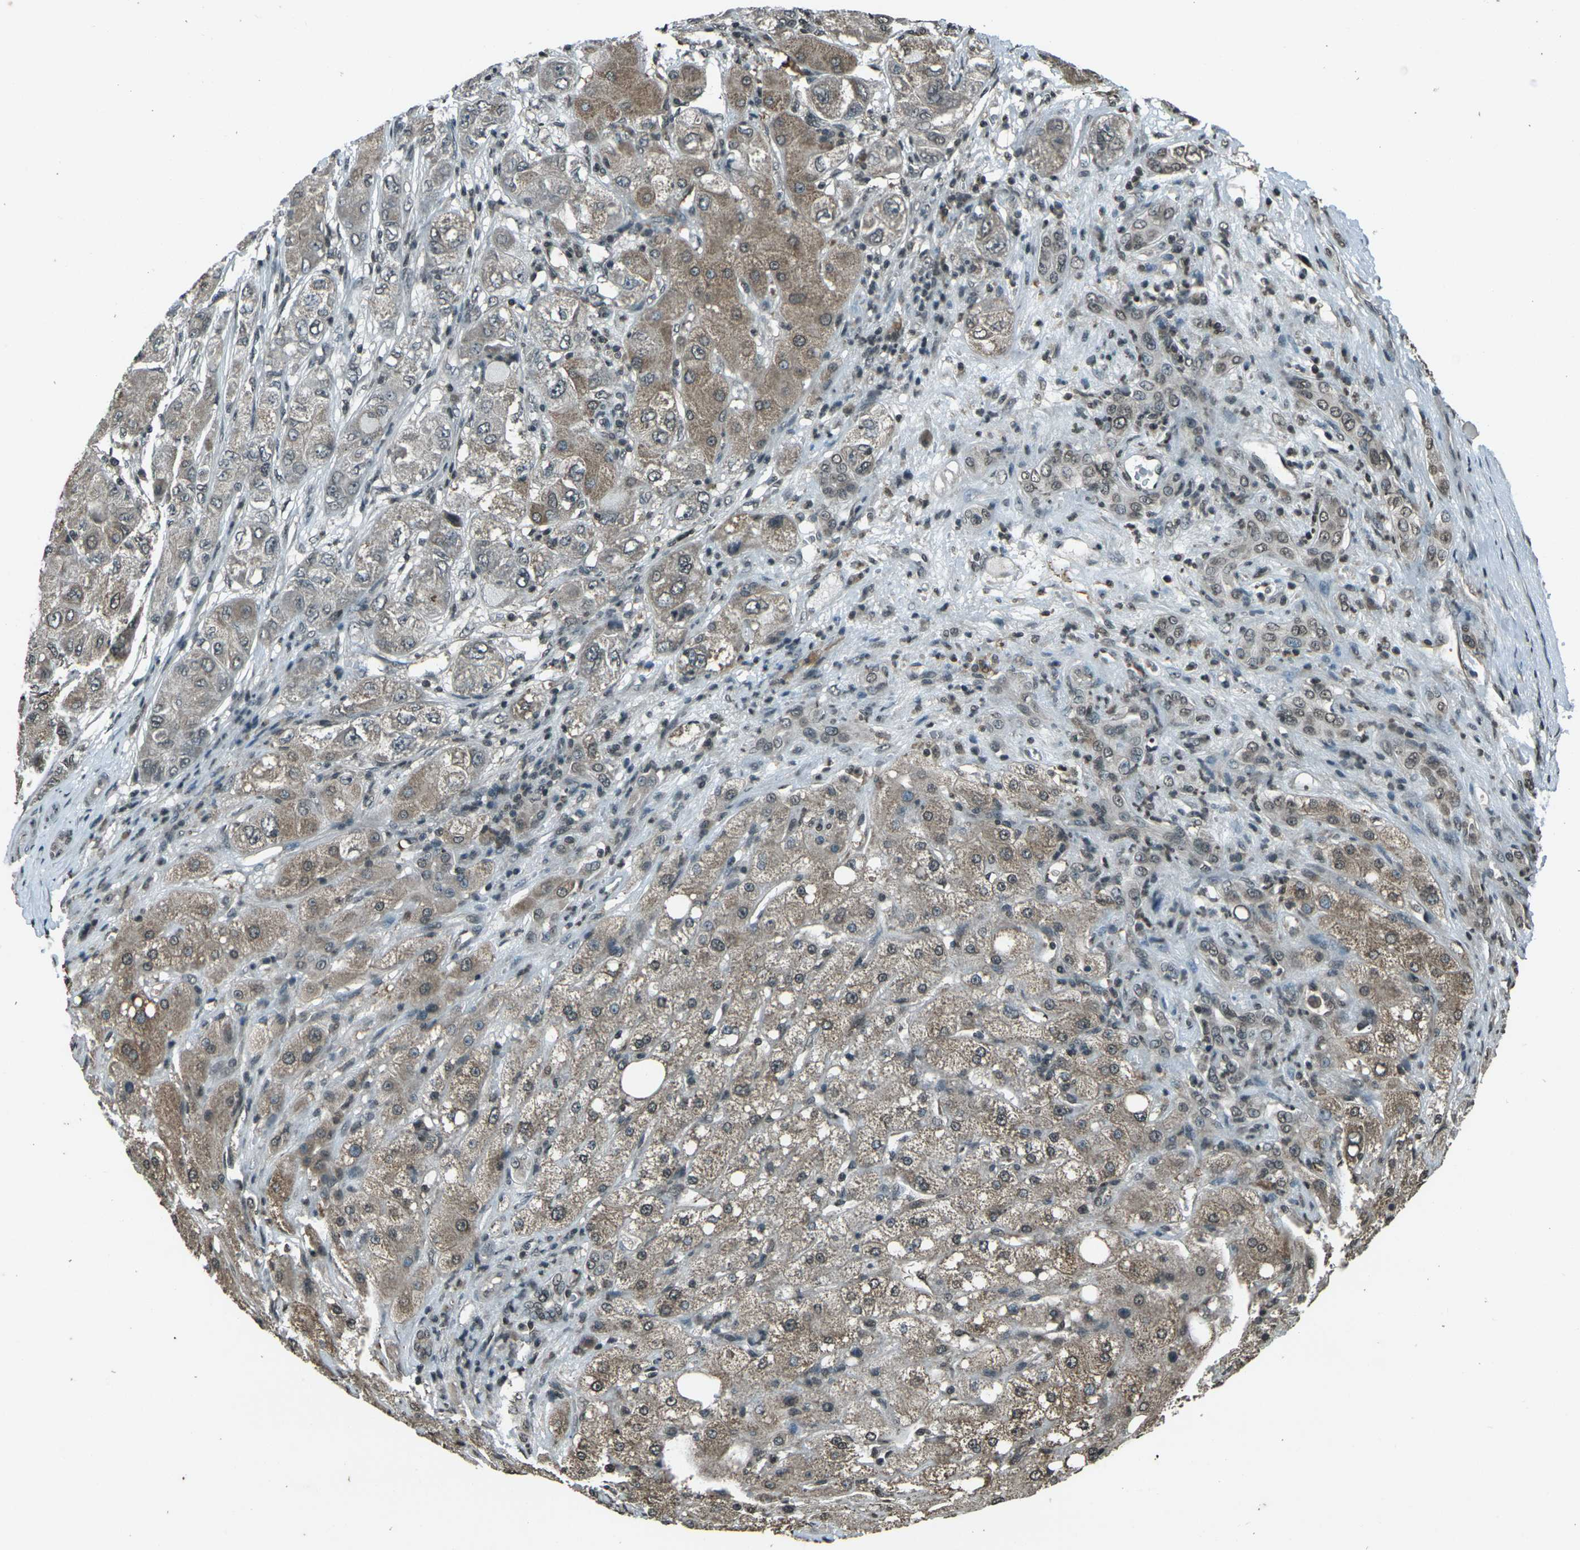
{"staining": {"intensity": "moderate", "quantity": ">75%", "location": "cytoplasmic/membranous,nuclear"}, "tissue": "liver cancer", "cell_type": "Tumor cells", "image_type": "cancer", "snomed": [{"axis": "morphology", "description": "Carcinoma, Hepatocellular, NOS"}, {"axis": "topography", "description": "Liver"}], "caption": "Liver cancer (hepatocellular carcinoma) stained with IHC demonstrates moderate cytoplasmic/membranous and nuclear positivity in approximately >75% of tumor cells.", "gene": "PRPF8", "patient": {"sex": "male", "age": 80}}